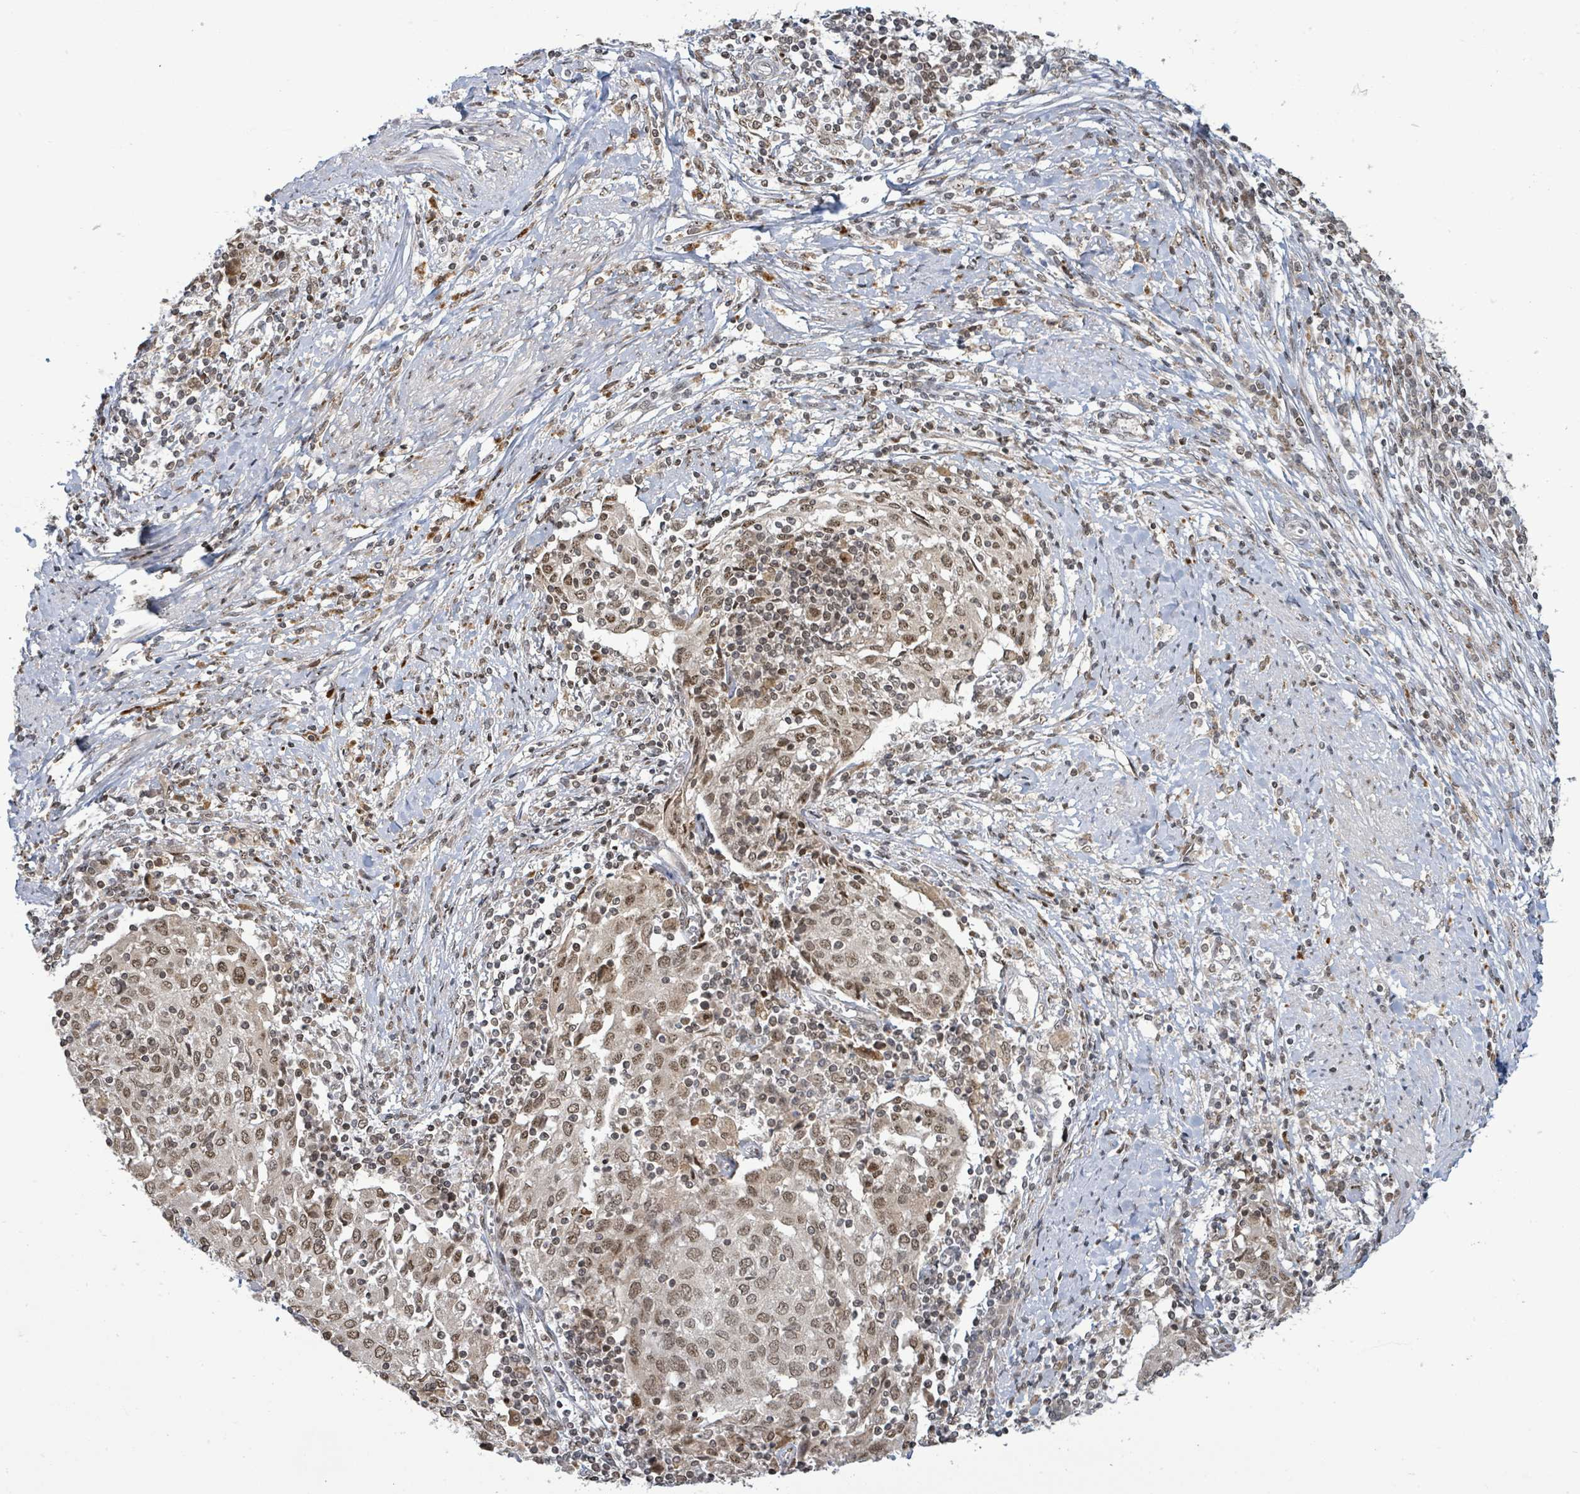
{"staining": {"intensity": "moderate", "quantity": ">75%", "location": "nuclear"}, "tissue": "cervical cancer", "cell_type": "Tumor cells", "image_type": "cancer", "snomed": [{"axis": "morphology", "description": "Squamous cell carcinoma, NOS"}, {"axis": "topography", "description": "Cervix"}], "caption": "The image displays staining of cervical squamous cell carcinoma, revealing moderate nuclear protein expression (brown color) within tumor cells. The staining was performed using DAB, with brown indicating positive protein expression. Nuclei are stained blue with hematoxylin.", "gene": "SBF2", "patient": {"sex": "female", "age": 52}}